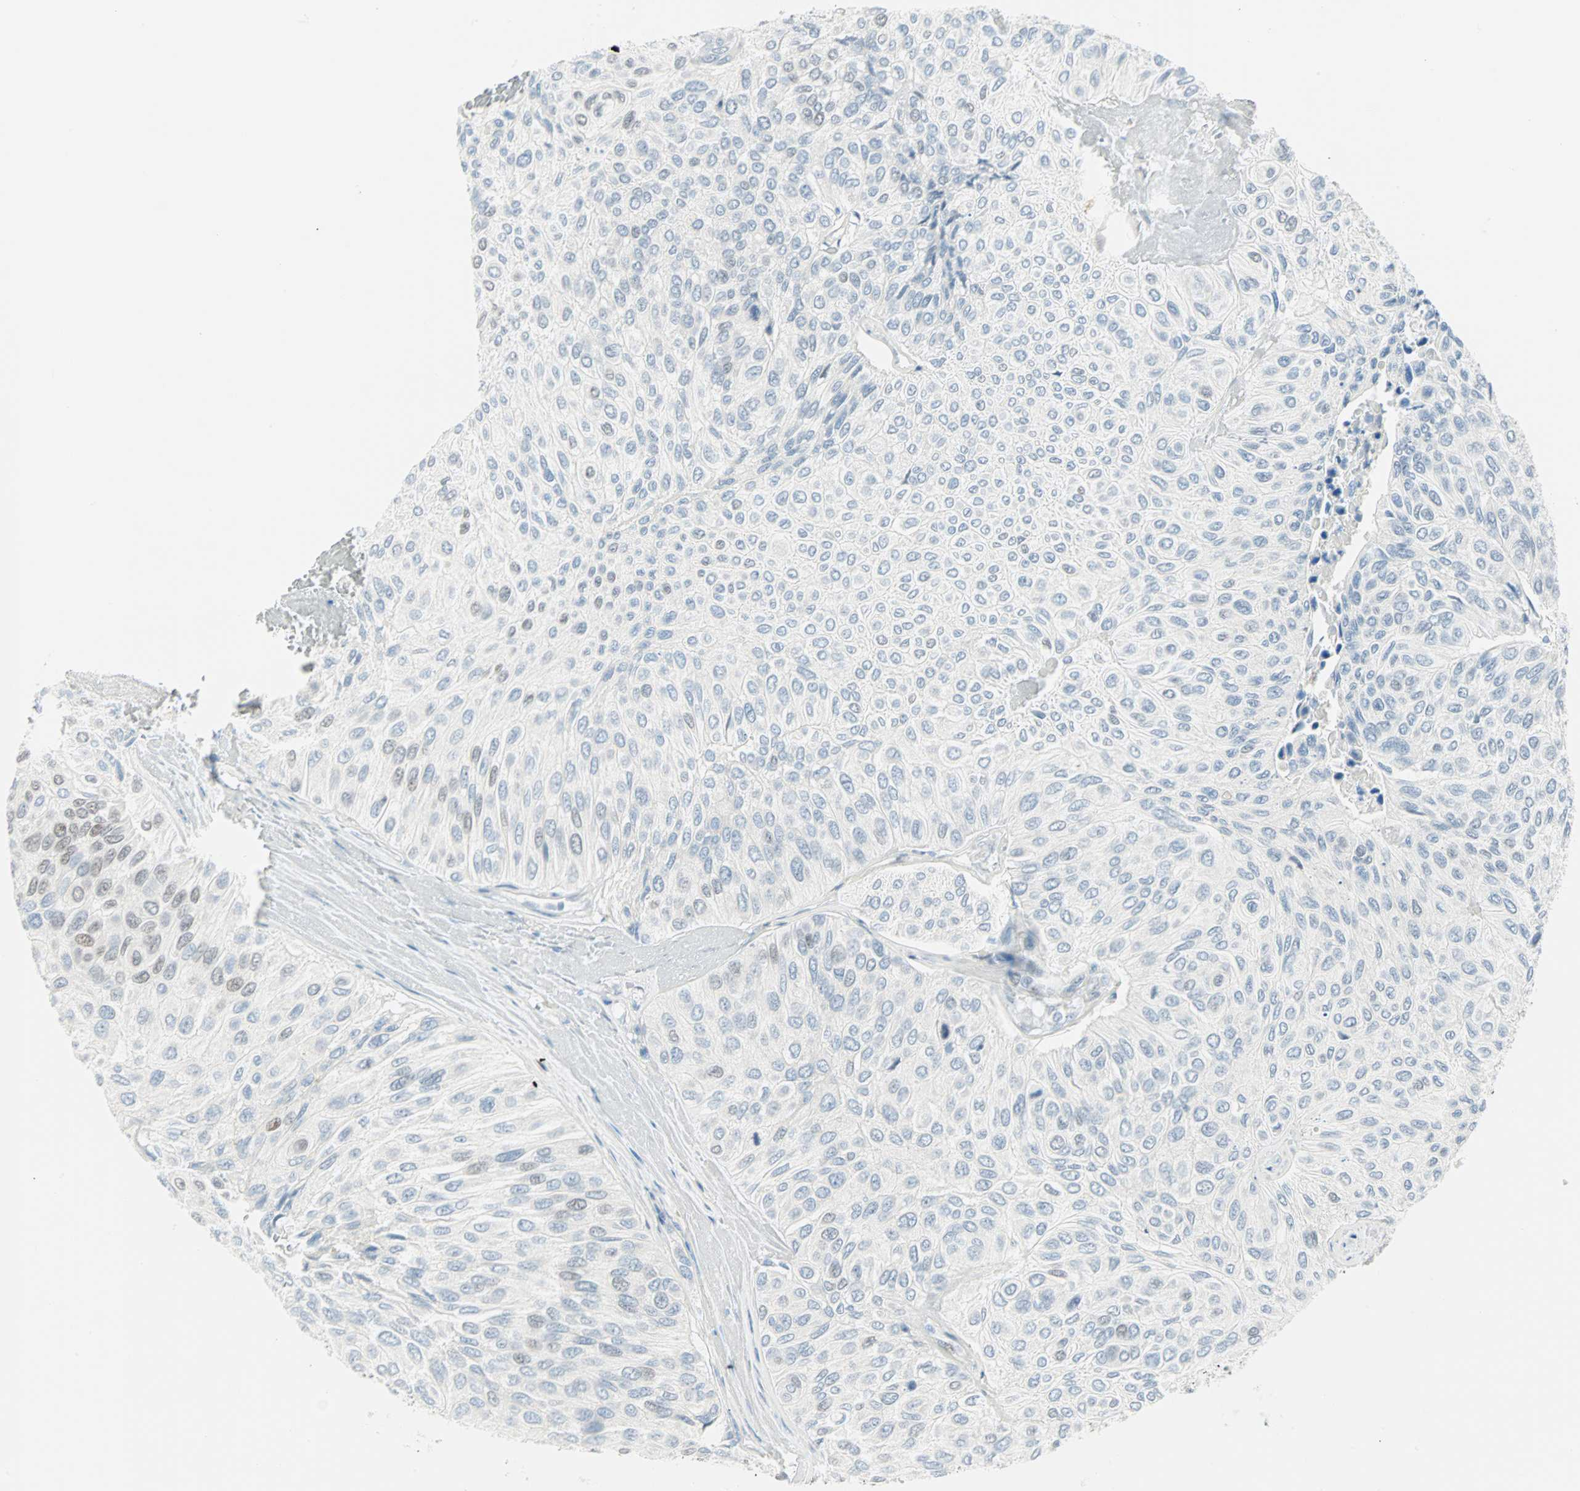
{"staining": {"intensity": "negative", "quantity": "none", "location": "none"}, "tissue": "urothelial cancer", "cell_type": "Tumor cells", "image_type": "cancer", "snomed": [{"axis": "morphology", "description": "Urothelial carcinoma, High grade"}, {"axis": "topography", "description": "Urinary bladder"}], "caption": "DAB immunohistochemical staining of urothelial carcinoma (high-grade) displays no significant positivity in tumor cells.", "gene": "PKNOX1", "patient": {"sex": "male", "age": 66}}